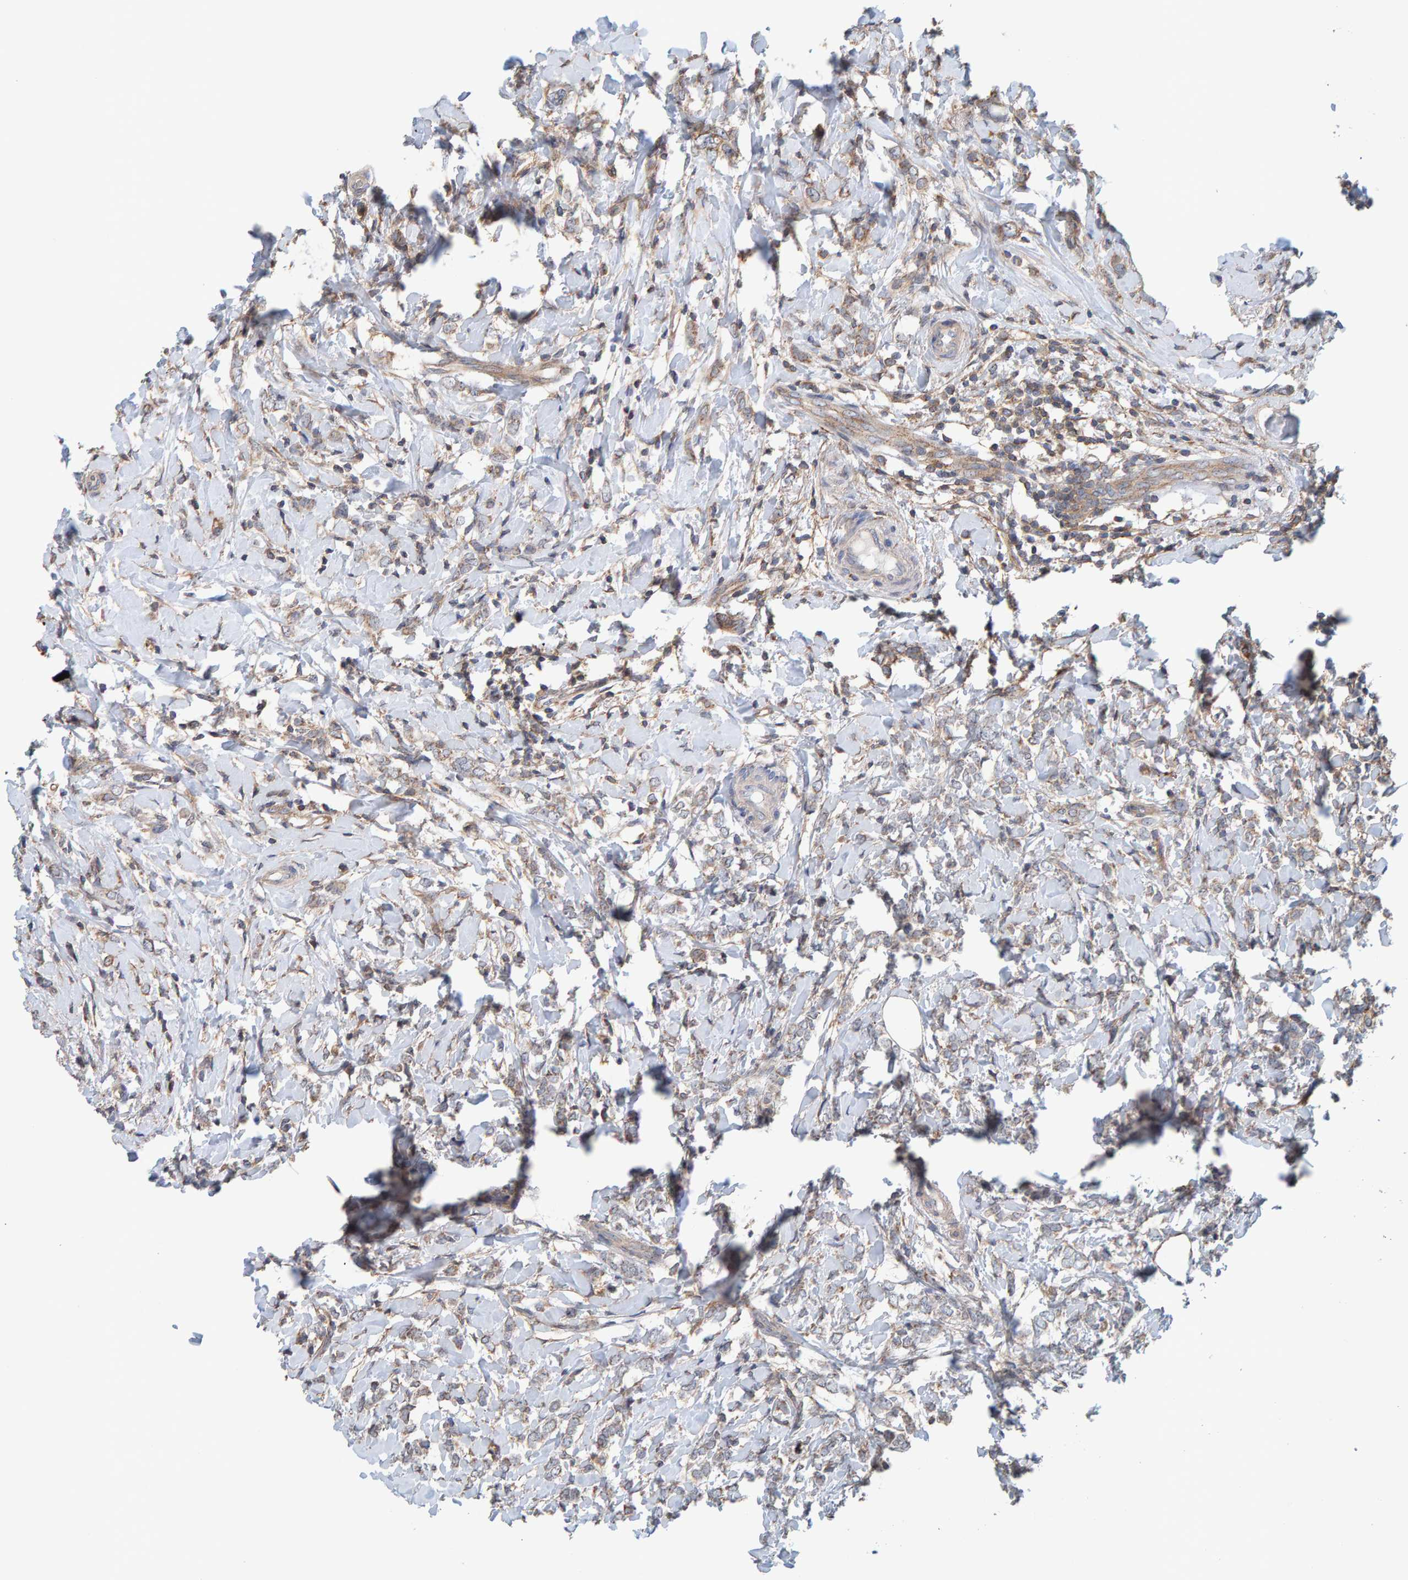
{"staining": {"intensity": "weak", "quantity": ">75%", "location": "cytoplasmic/membranous"}, "tissue": "breast cancer", "cell_type": "Tumor cells", "image_type": "cancer", "snomed": [{"axis": "morphology", "description": "Normal tissue, NOS"}, {"axis": "morphology", "description": "Lobular carcinoma"}, {"axis": "topography", "description": "Breast"}], "caption": "The photomicrograph shows staining of lobular carcinoma (breast), revealing weak cytoplasmic/membranous protein expression (brown color) within tumor cells. (DAB IHC, brown staining for protein, blue staining for nuclei).", "gene": "RGP1", "patient": {"sex": "female", "age": 47}}